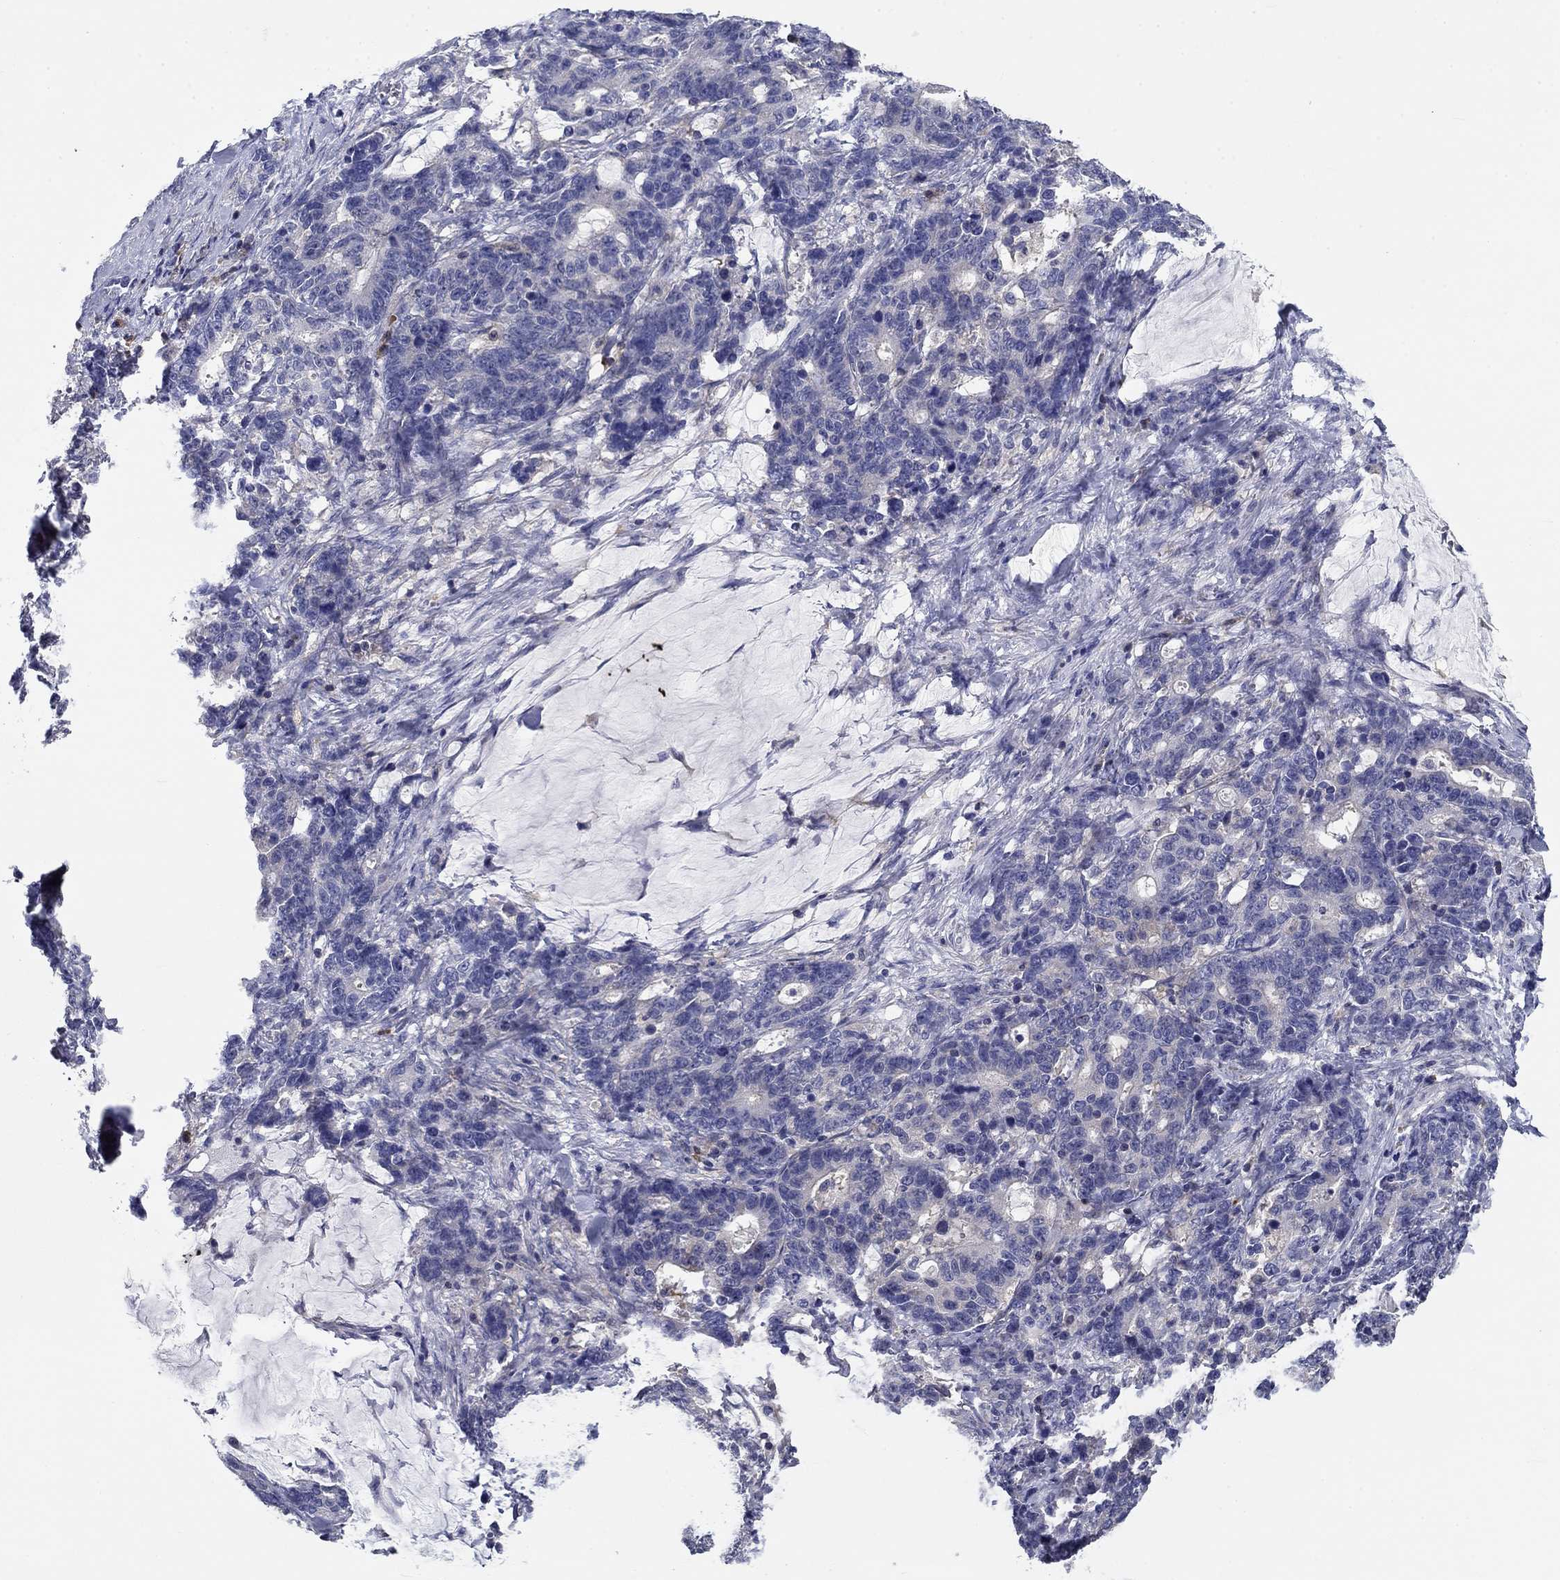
{"staining": {"intensity": "negative", "quantity": "none", "location": "none"}, "tissue": "stomach cancer", "cell_type": "Tumor cells", "image_type": "cancer", "snomed": [{"axis": "morphology", "description": "Normal tissue, NOS"}, {"axis": "morphology", "description": "Adenocarcinoma, NOS"}, {"axis": "topography", "description": "Stomach"}], "caption": "IHC micrograph of neoplastic tissue: stomach adenocarcinoma stained with DAB shows no significant protein staining in tumor cells.", "gene": "POU2F2", "patient": {"sex": "female", "age": 64}}